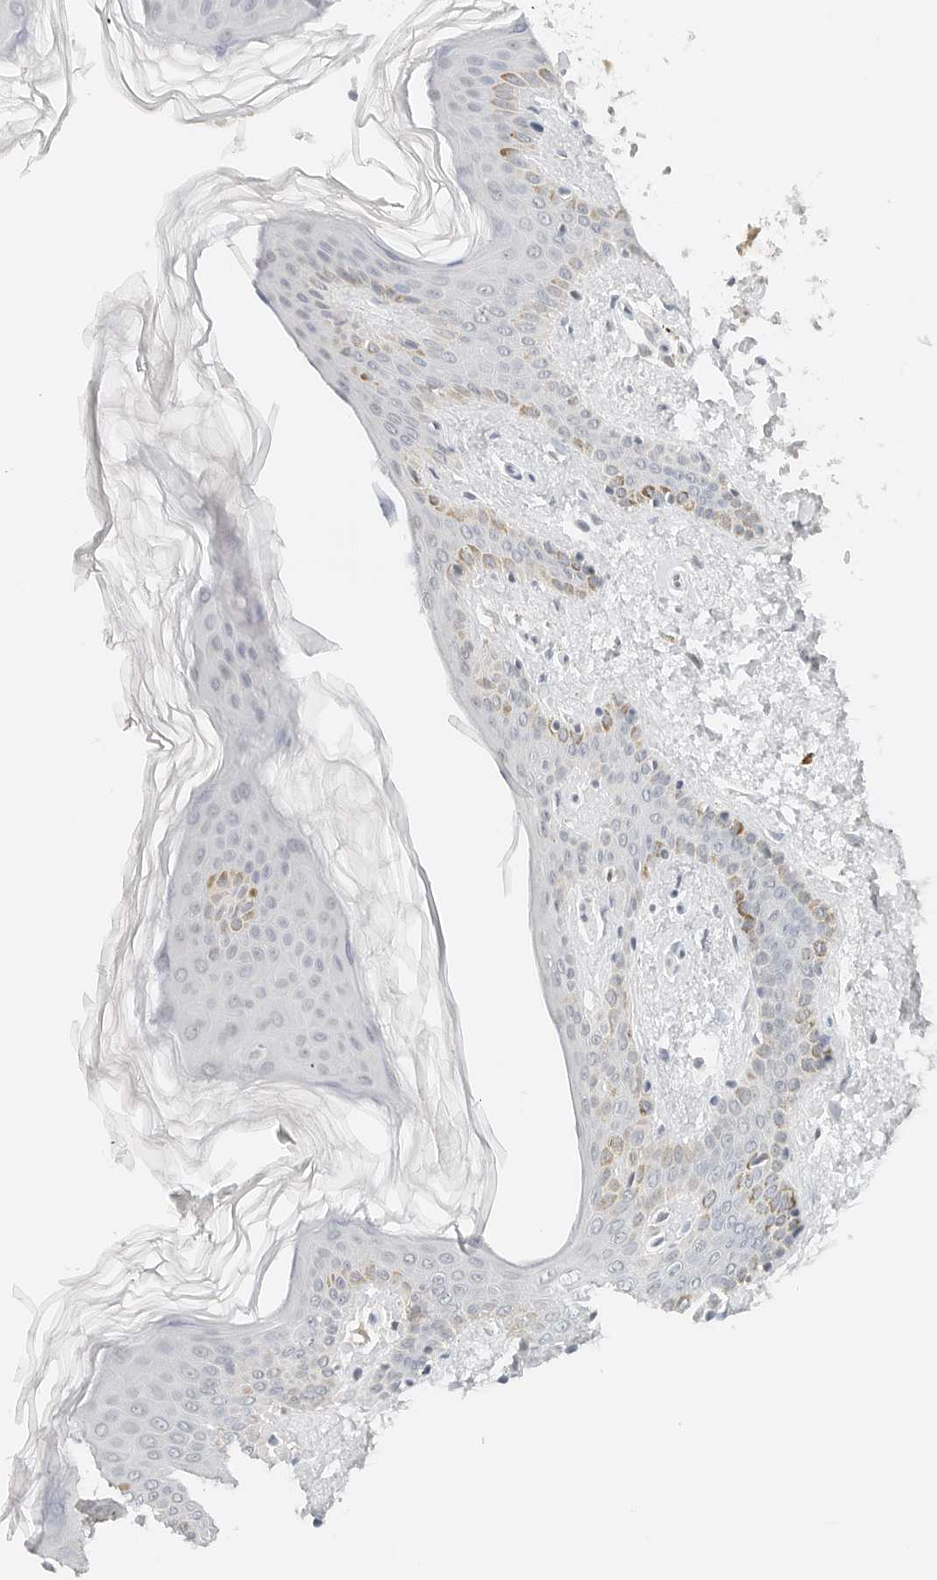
{"staining": {"intensity": "negative", "quantity": "none", "location": "none"}, "tissue": "skin", "cell_type": "Fibroblasts", "image_type": "normal", "snomed": [{"axis": "morphology", "description": "Normal tissue, NOS"}, {"axis": "morphology", "description": "Neoplasm, benign, NOS"}, {"axis": "topography", "description": "Skin"}, {"axis": "topography", "description": "Soft tissue"}], "caption": "The immunohistochemistry (IHC) image has no significant staining in fibroblasts of skin.", "gene": "NEO1", "patient": {"sex": "male", "age": 26}}